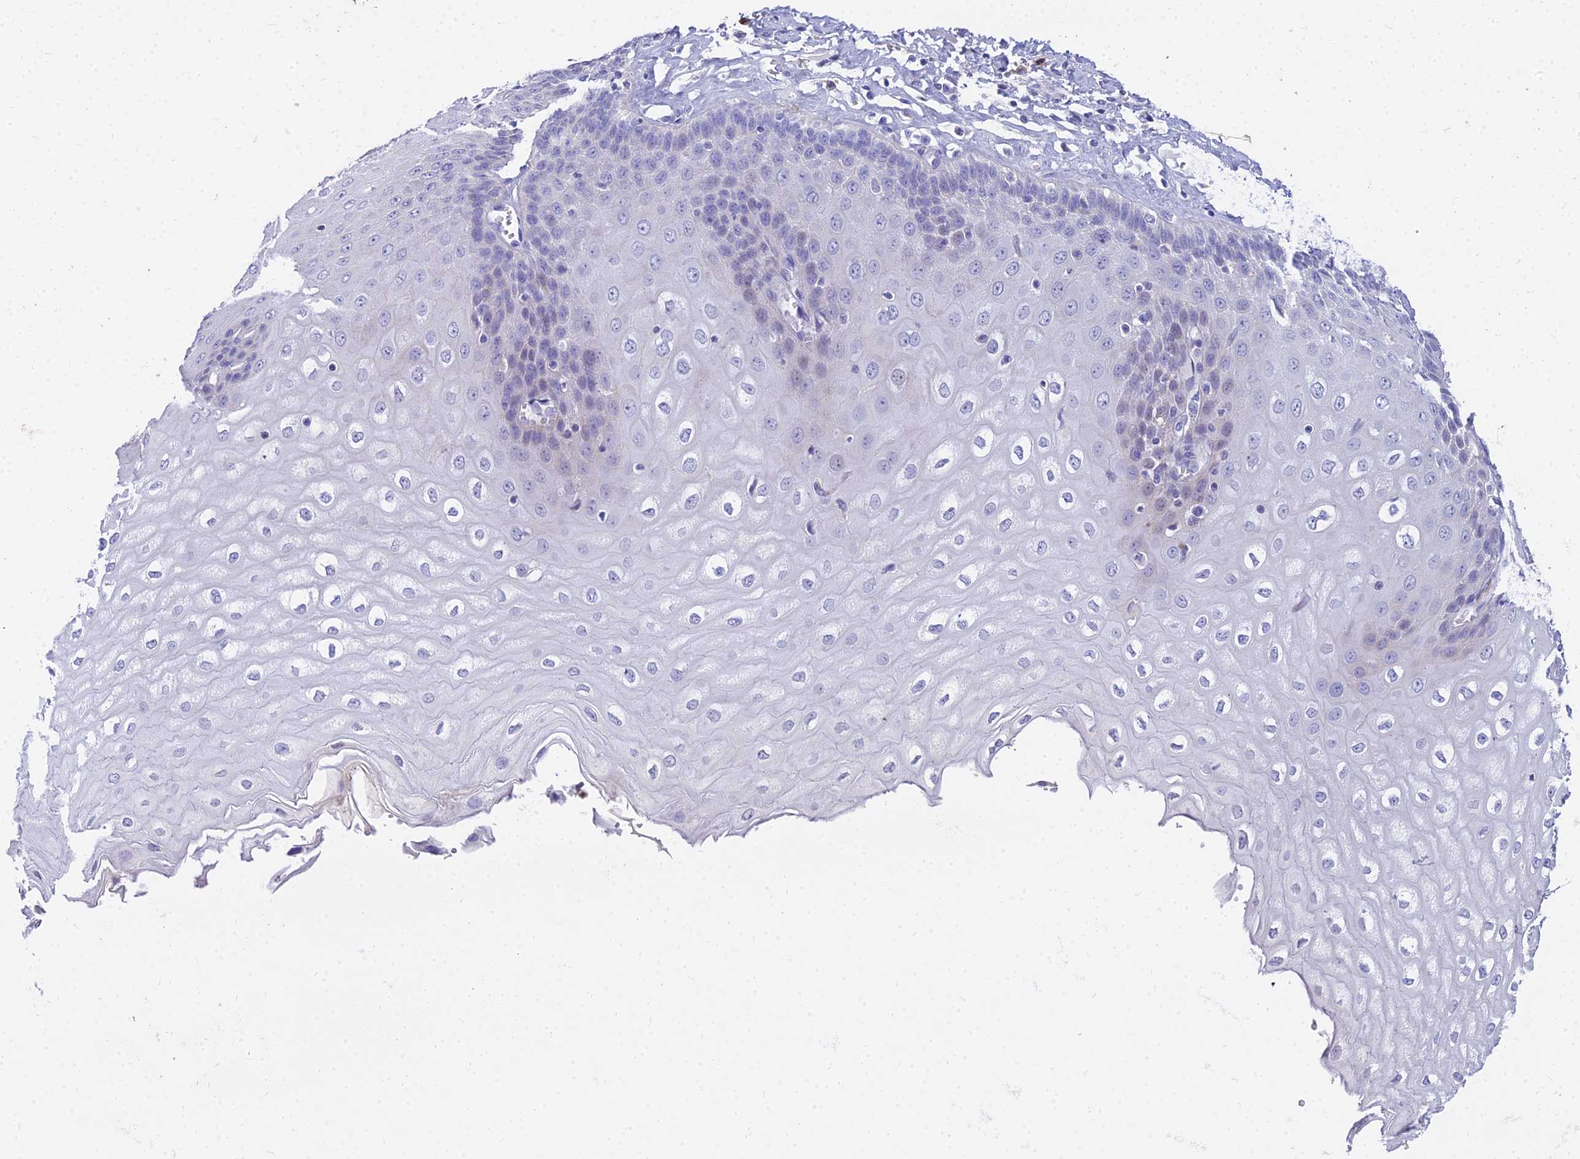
{"staining": {"intensity": "negative", "quantity": "none", "location": "none"}, "tissue": "esophagus", "cell_type": "Squamous epithelial cells", "image_type": "normal", "snomed": [{"axis": "morphology", "description": "Normal tissue, NOS"}, {"axis": "topography", "description": "Esophagus"}], "caption": "The micrograph demonstrates no significant expression in squamous epithelial cells of esophagus.", "gene": "VWC2L", "patient": {"sex": "male", "age": 60}}